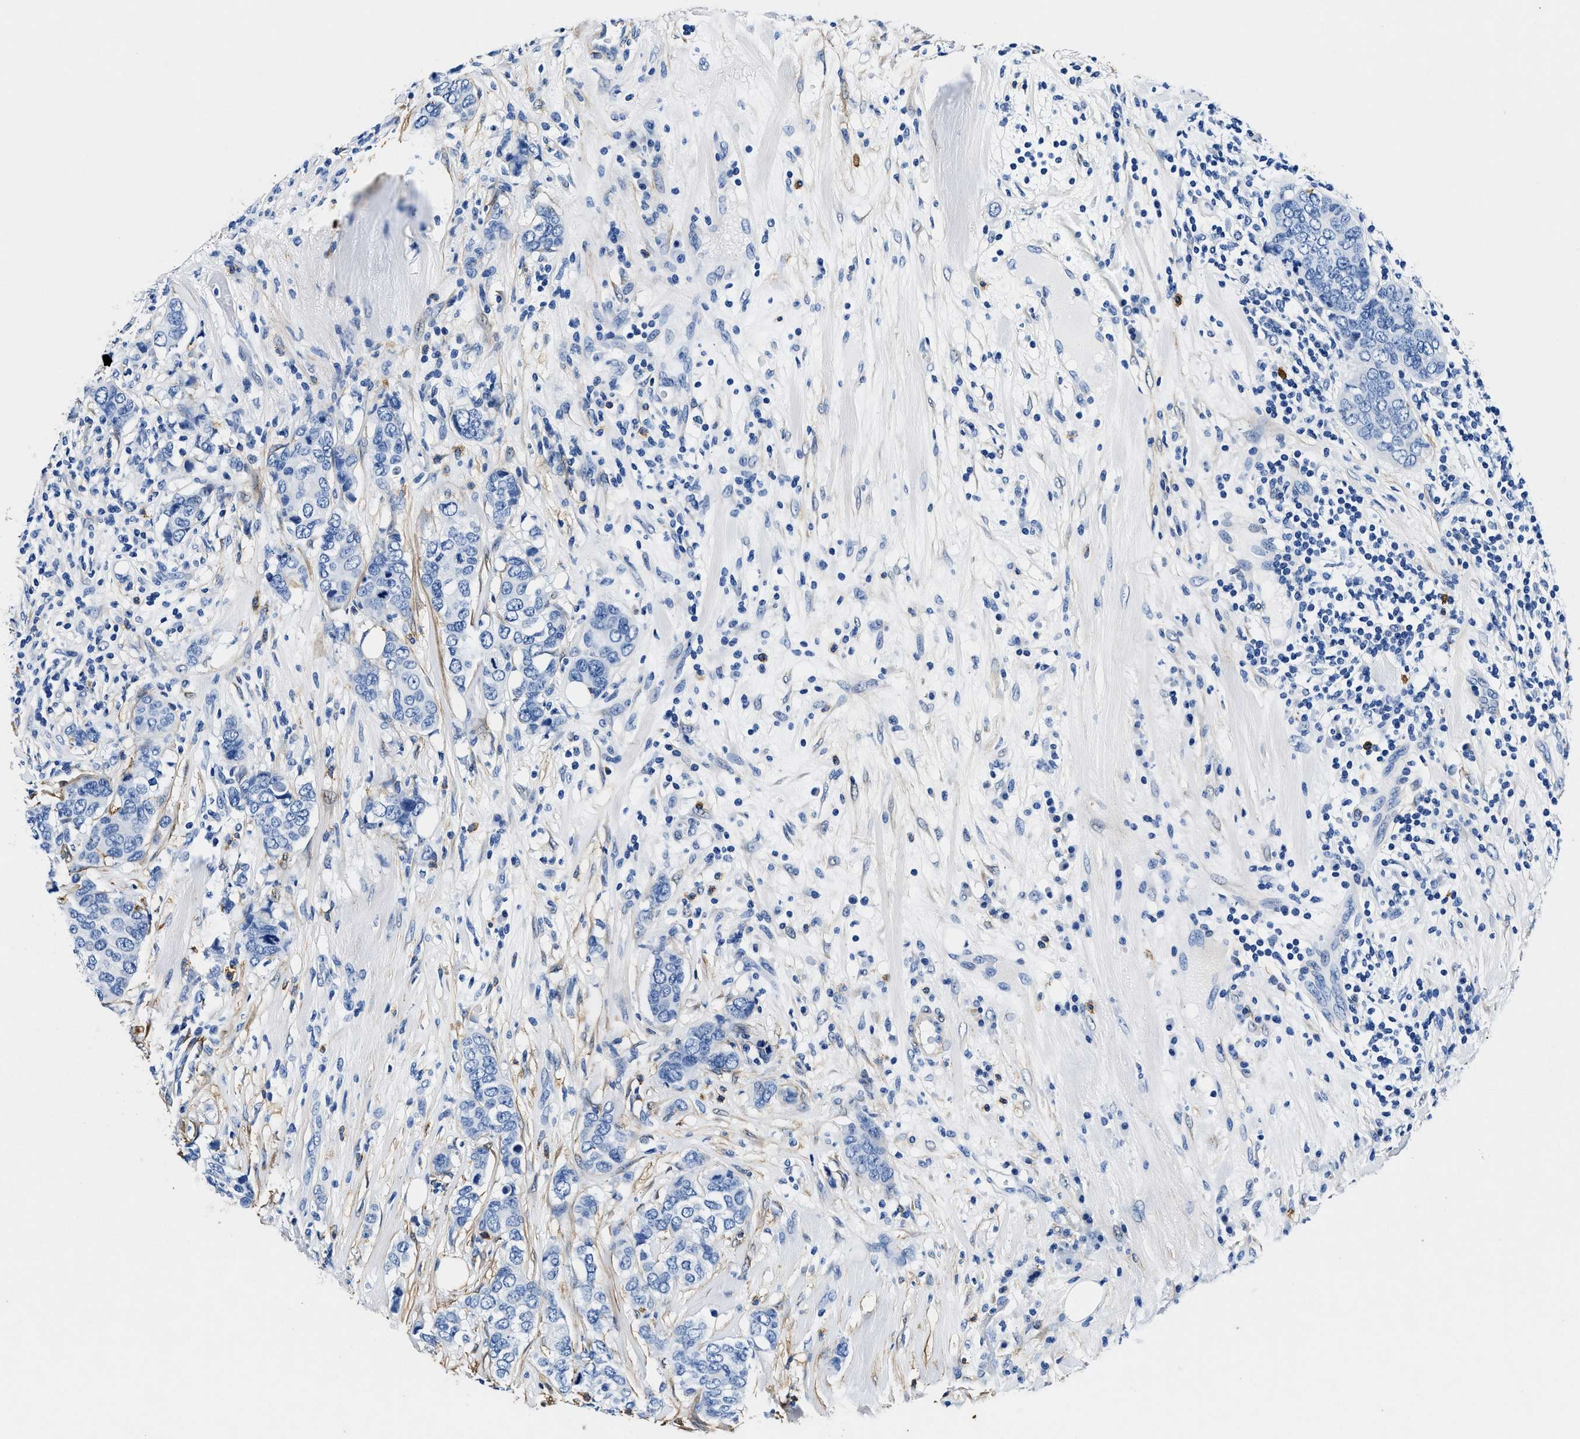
{"staining": {"intensity": "negative", "quantity": "none", "location": "none"}, "tissue": "breast cancer", "cell_type": "Tumor cells", "image_type": "cancer", "snomed": [{"axis": "morphology", "description": "Lobular carcinoma"}, {"axis": "topography", "description": "Breast"}], "caption": "The photomicrograph displays no significant positivity in tumor cells of breast cancer (lobular carcinoma). (Immunohistochemistry (ihc), brightfield microscopy, high magnification).", "gene": "TEX261", "patient": {"sex": "female", "age": 59}}